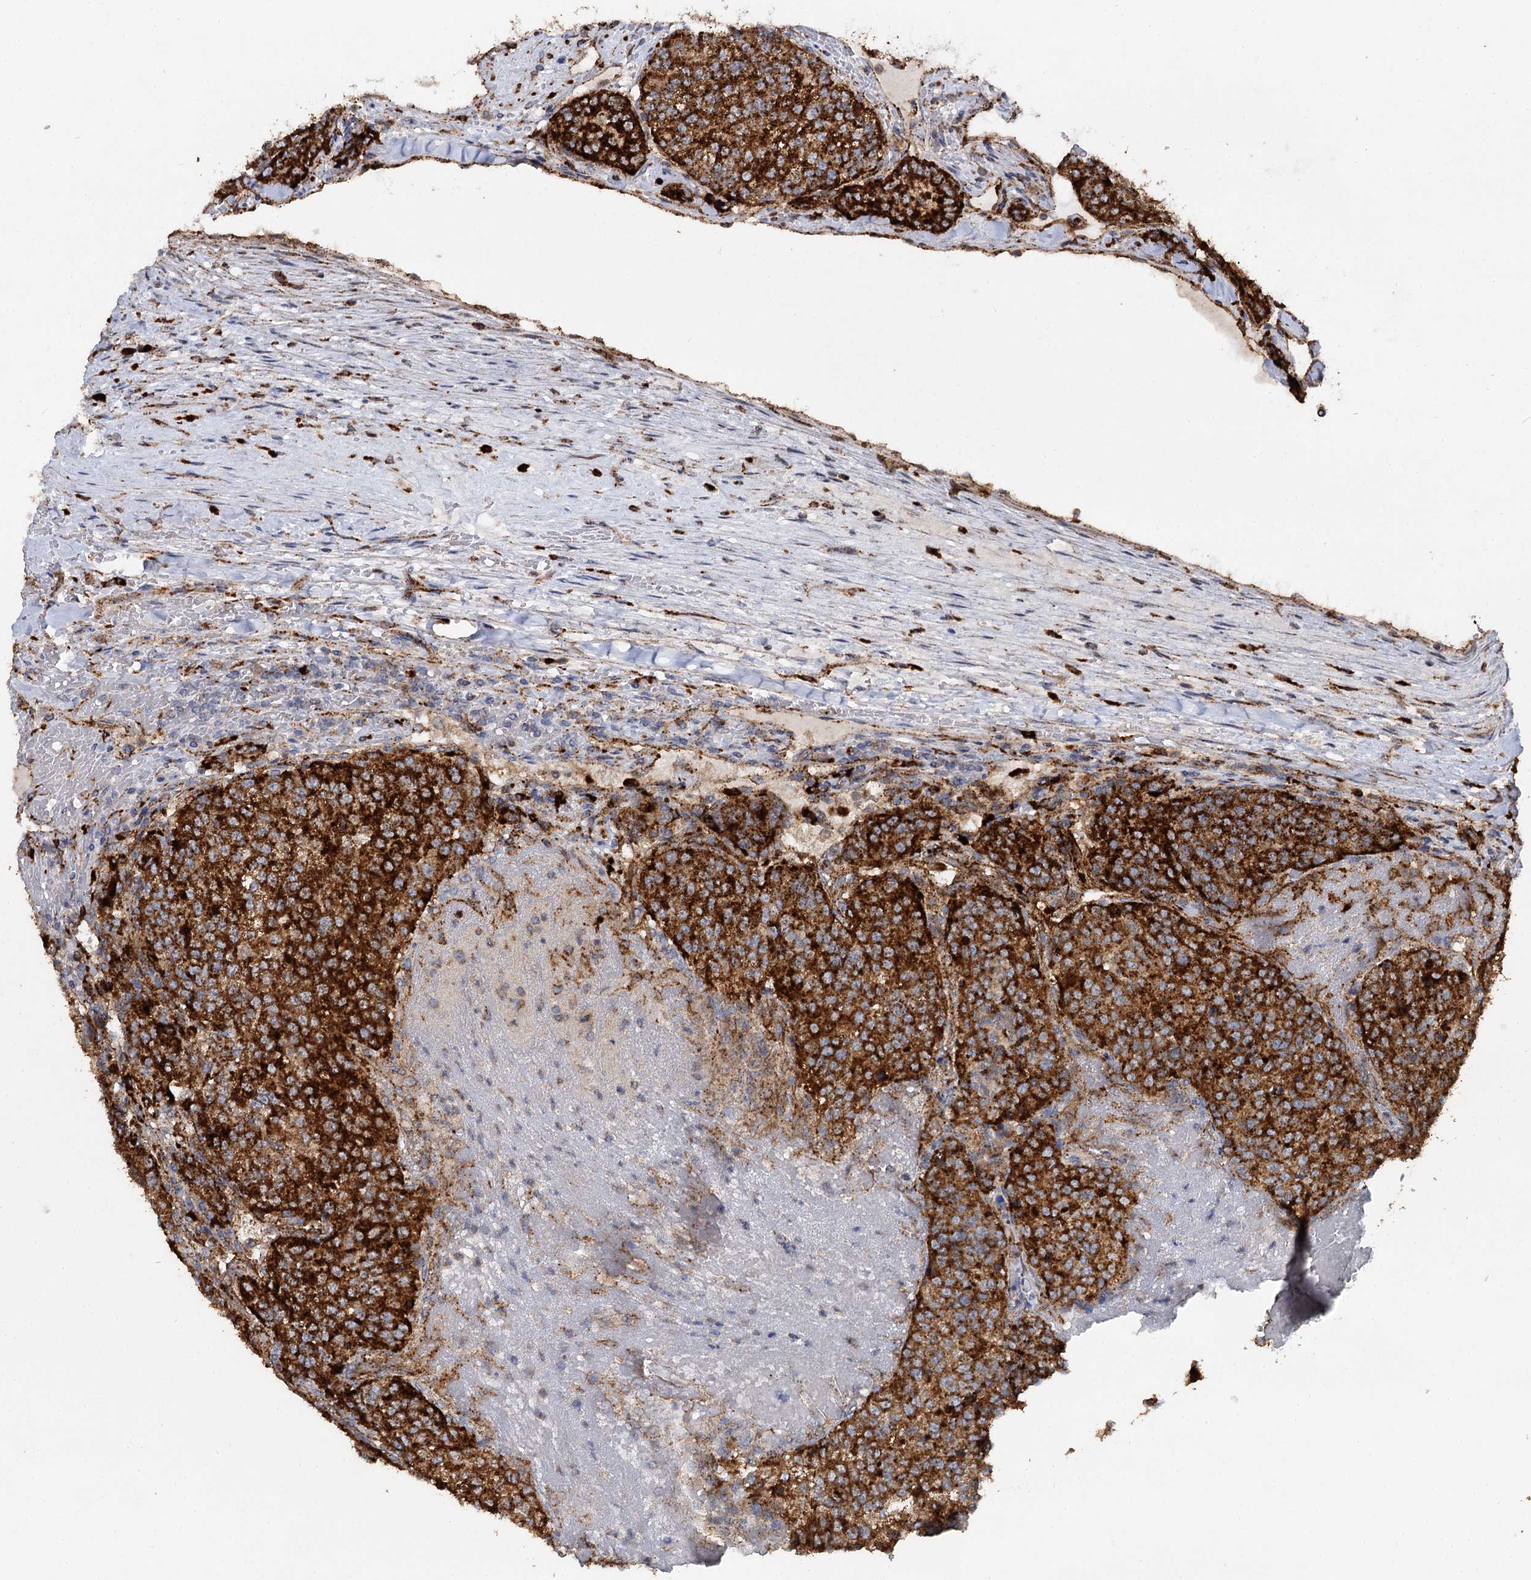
{"staining": {"intensity": "strong", "quantity": ">75%", "location": "cytoplasmic/membranous"}, "tissue": "renal cancer", "cell_type": "Tumor cells", "image_type": "cancer", "snomed": [{"axis": "morphology", "description": "Adenocarcinoma, NOS"}, {"axis": "topography", "description": "Kidney"}], "caption": "IHC of renal cancer reveals high levels of strong cytoplasmic/membranous expression in approximately >75% of tumor cells.", "gene": "GBA1", "patient": {"sex": "female", "age": 63}}